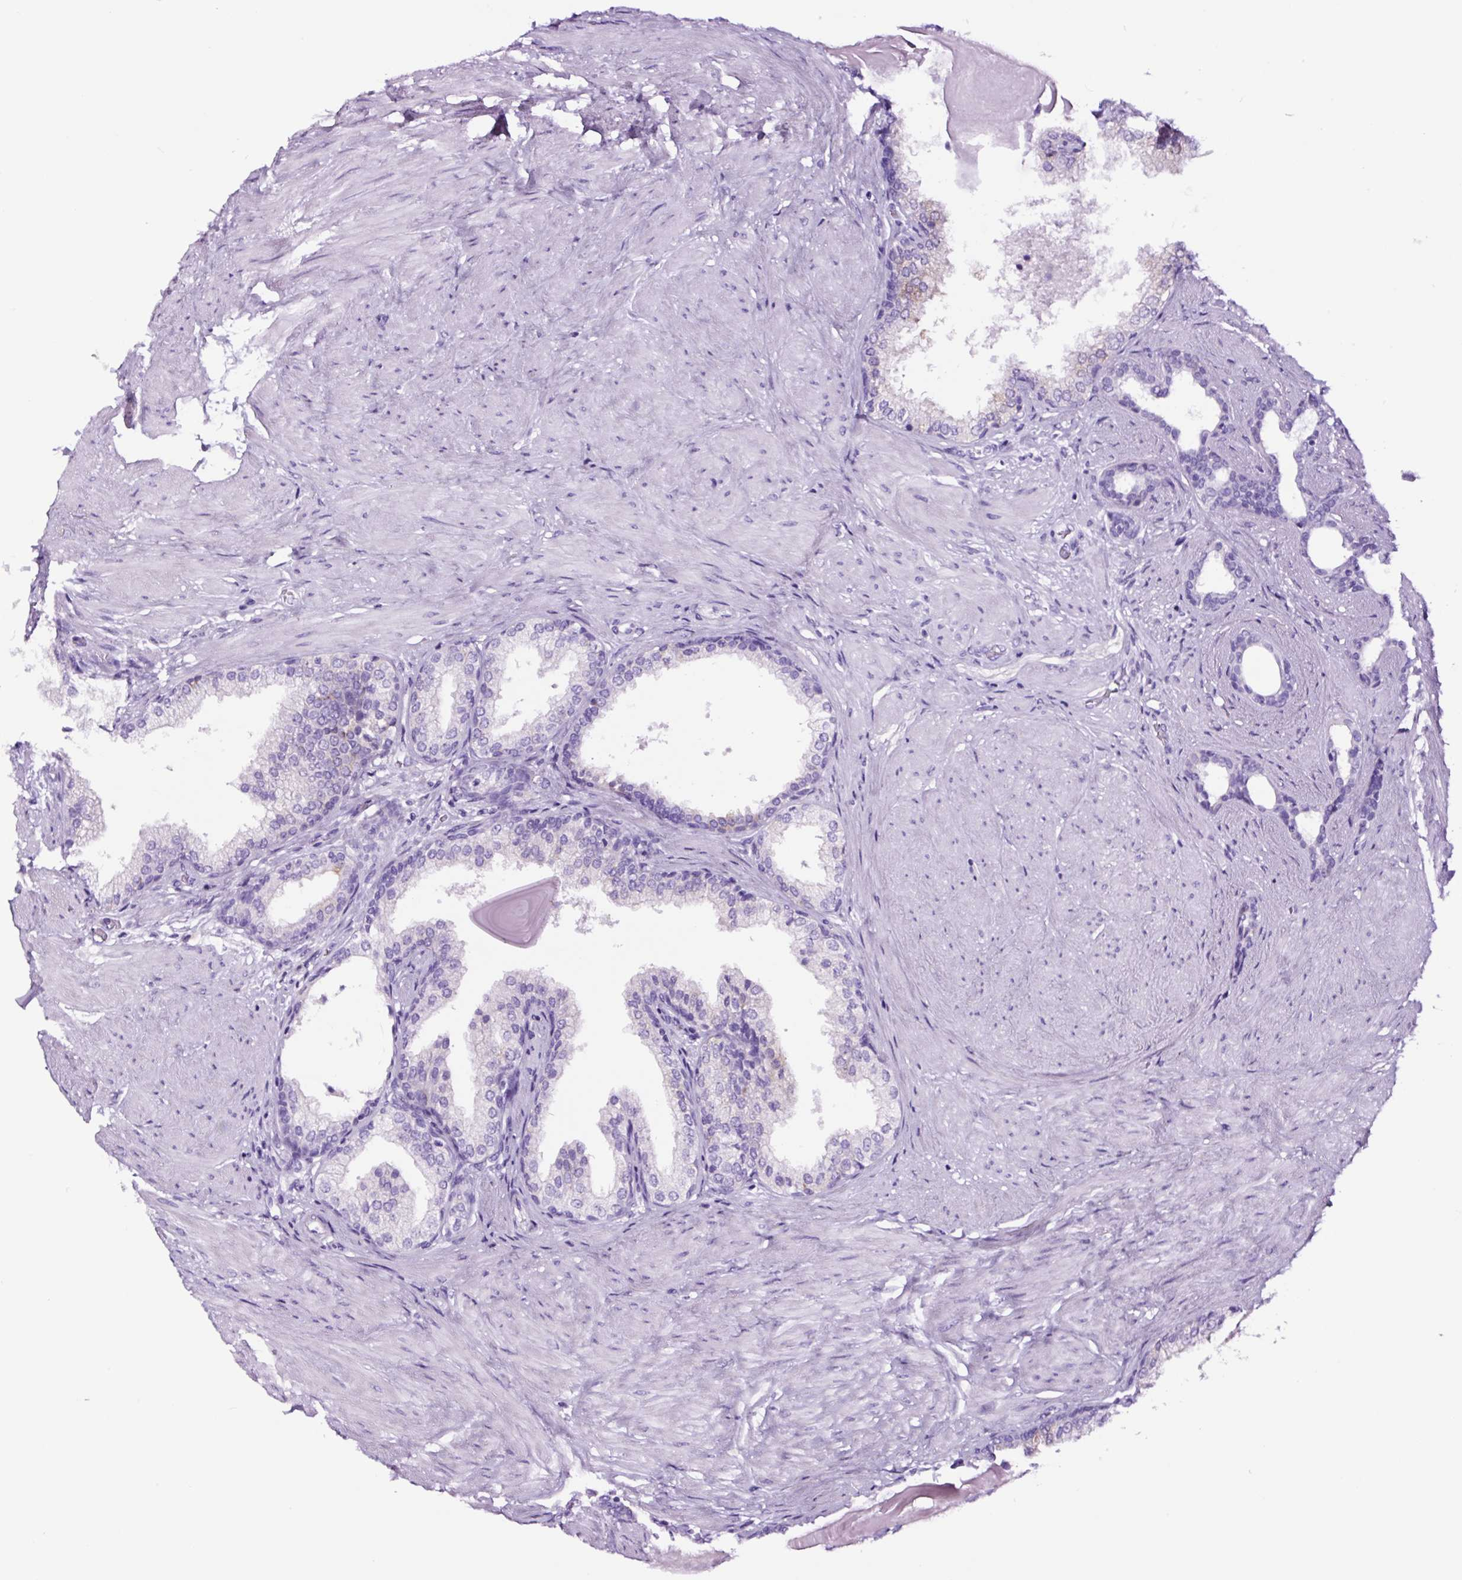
{"staining": {"intensity": "negative", "quantity": "none", "location": "none"}, "tissue": "prostate", "cell_type": "Glandular cells", "image_type": "normal", "snomed": [{"axis": "morphology", "description": "Normal tissue, NOS"}, {"axis": "topography", "description": "Prostate"}], "caption": "DAB (3,3'-diaminobenzidine) immunohistochemical staining of unremarkable human prostate demonstrates no significant positivity in glandular cells. (Immunohistochemistry, brightfield microscopy, high magnification).", "gene": "FBXL7", "patient": {"sex": "male", "age": 48}}